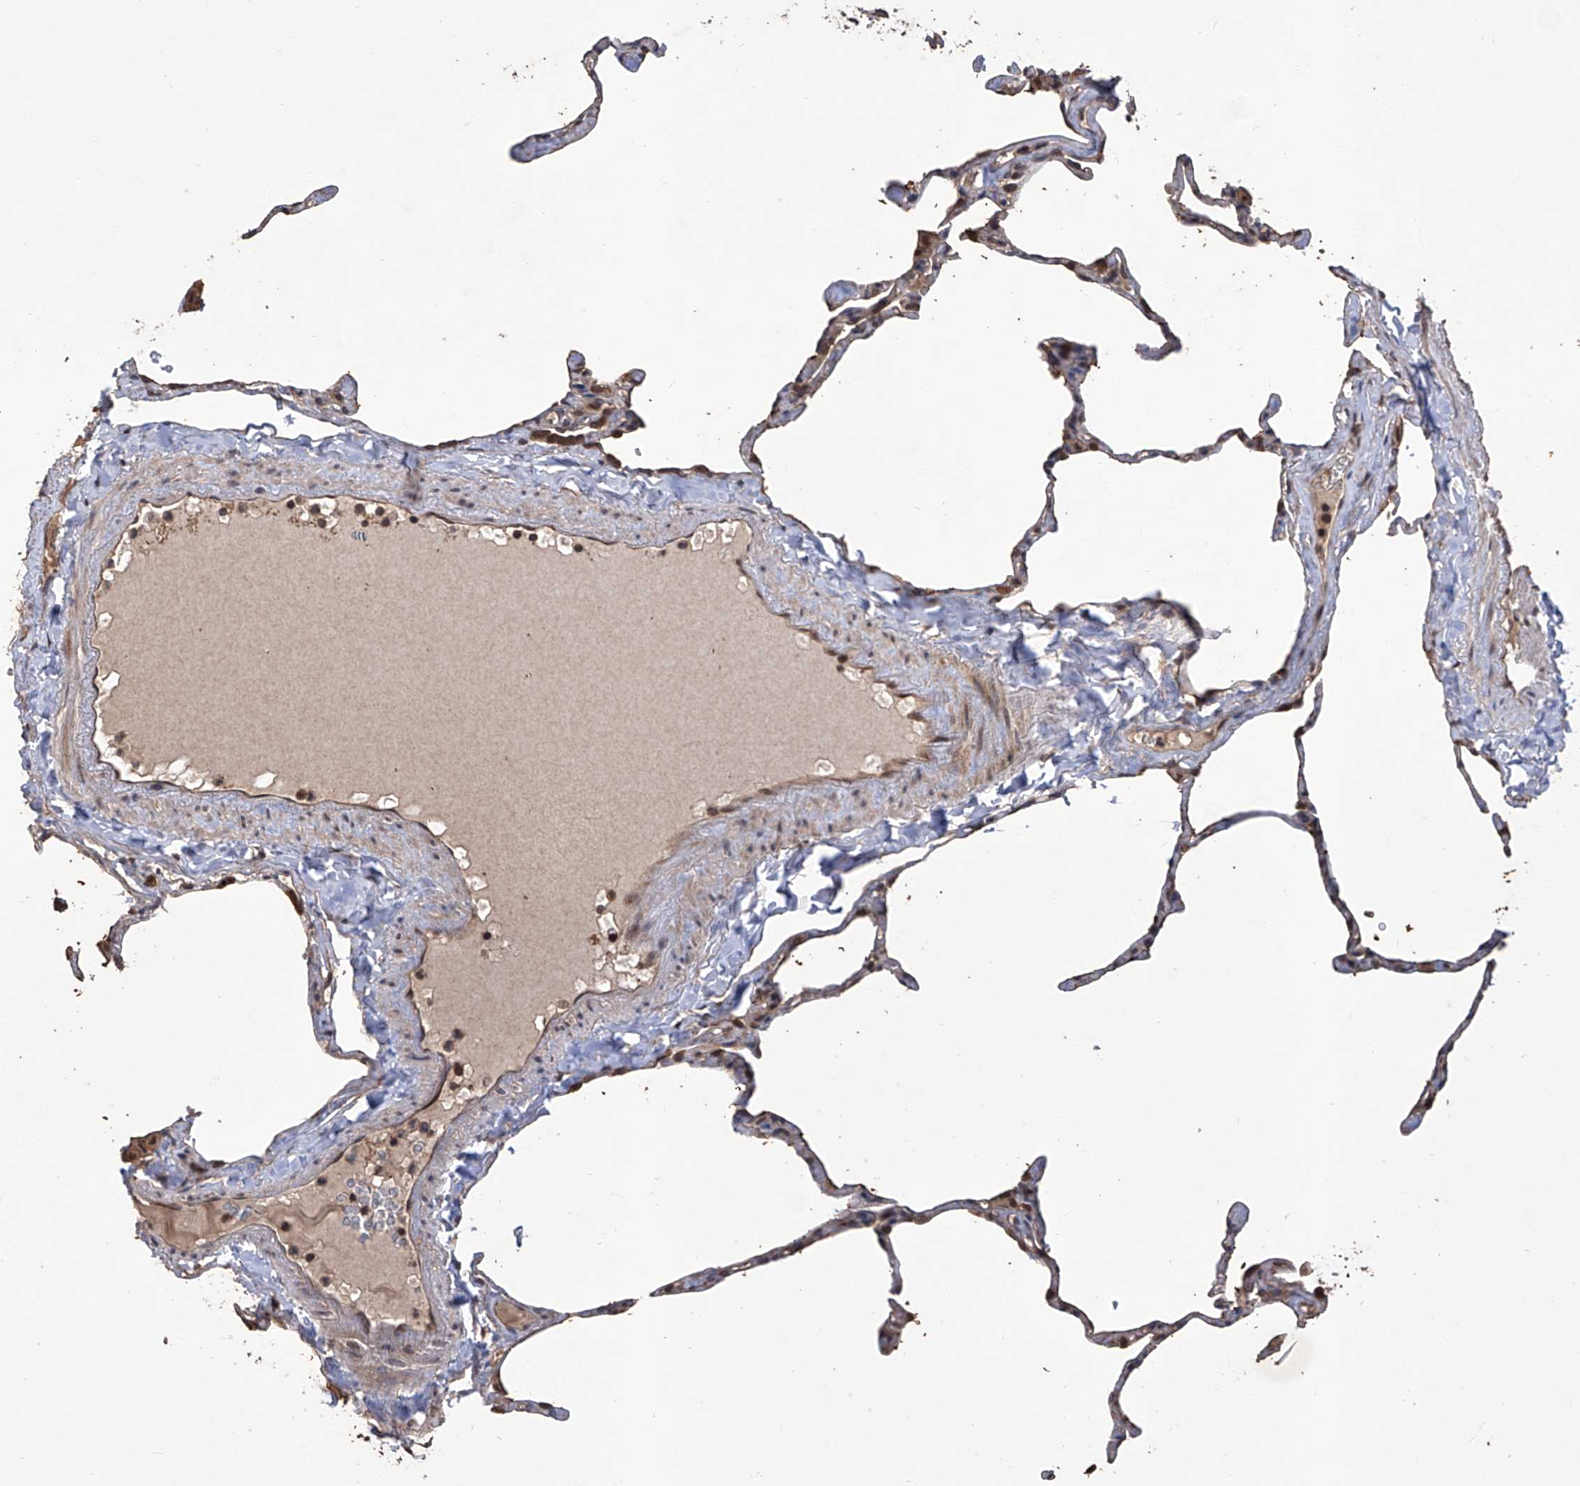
{"staining": {"intensity": "moderate", "quantity": "<25%", "location": "cytoplasmic/membranous"}, "tissue": "lung", "cell_type": "Alveolar cells", "image_type": "normal", "snomed": [{"axis": "morphology", "description": "Normal tissue, NOS"}, {"axis": "topography", "description": "Lung"}], "caption": "A micrograph of human lung stained for a protein displays moderate cytoplasmic/membranous brown staining in alveolar cells. The protein is shown in brown color, while the nuclei are stained blue.", "gene": "LYSMD4", "patient": {"sex": "male", "age": 65}}